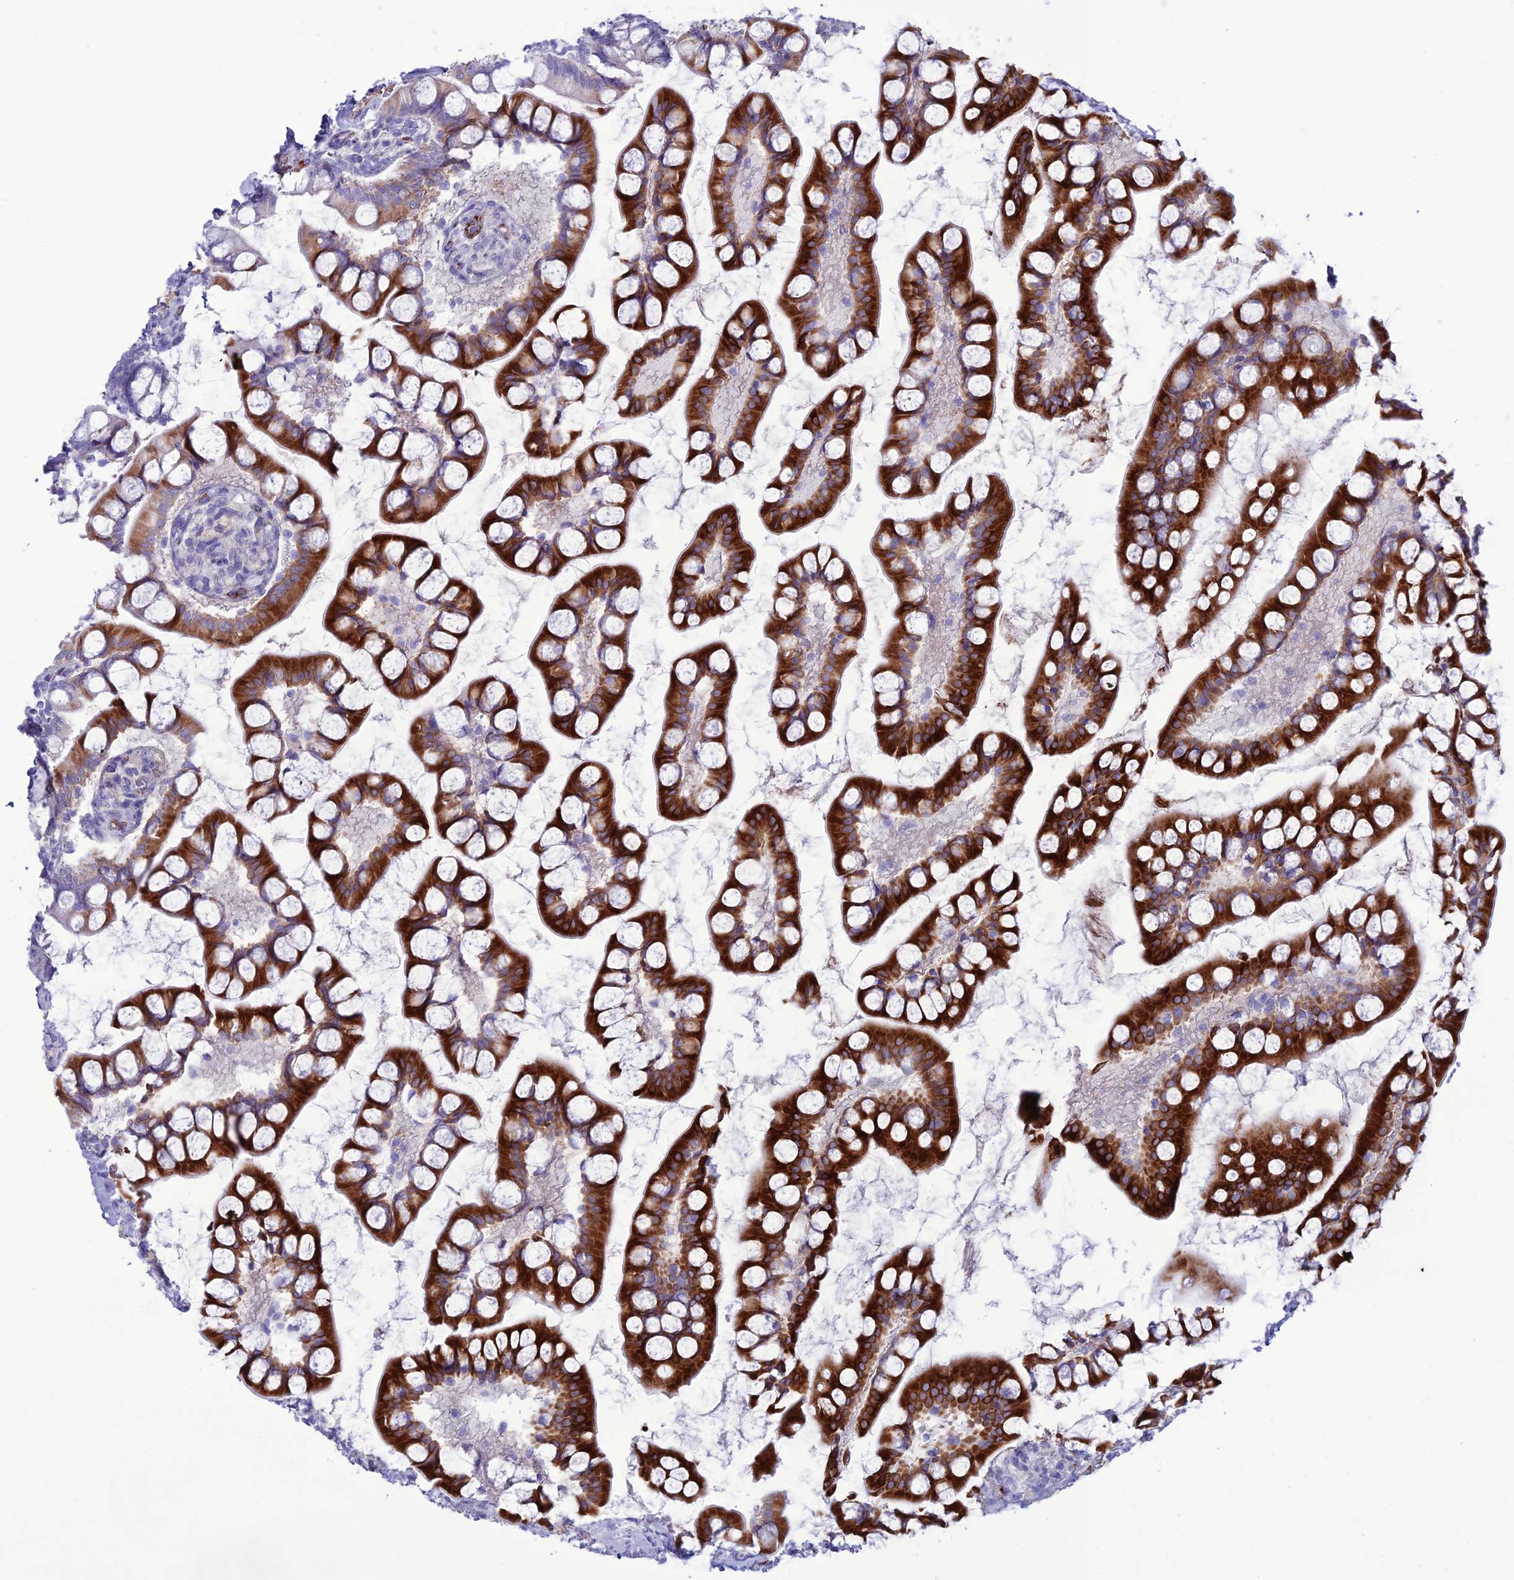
{"staining": {"intensity": "strong", "quantity": ">75%", "location": "cytoplasmic/membranous"}, "tissue": "small intestine", "cell_type": "Glandular cells", "image_type": "normal", "snomed": [{"axis": "morphology", "description": "Normal tissue, NOS"}, {"axis": "topography", "description": "Small intestine"}], "caption": "An IHC micrograph of benign tissue is shown. Protein staining in brown highlights strong cytoplasmic/membranous positivity in small intestine within glandular cells.", "gene": "CDC42EP5", "patient": {"sex": "male", "age": 52}}